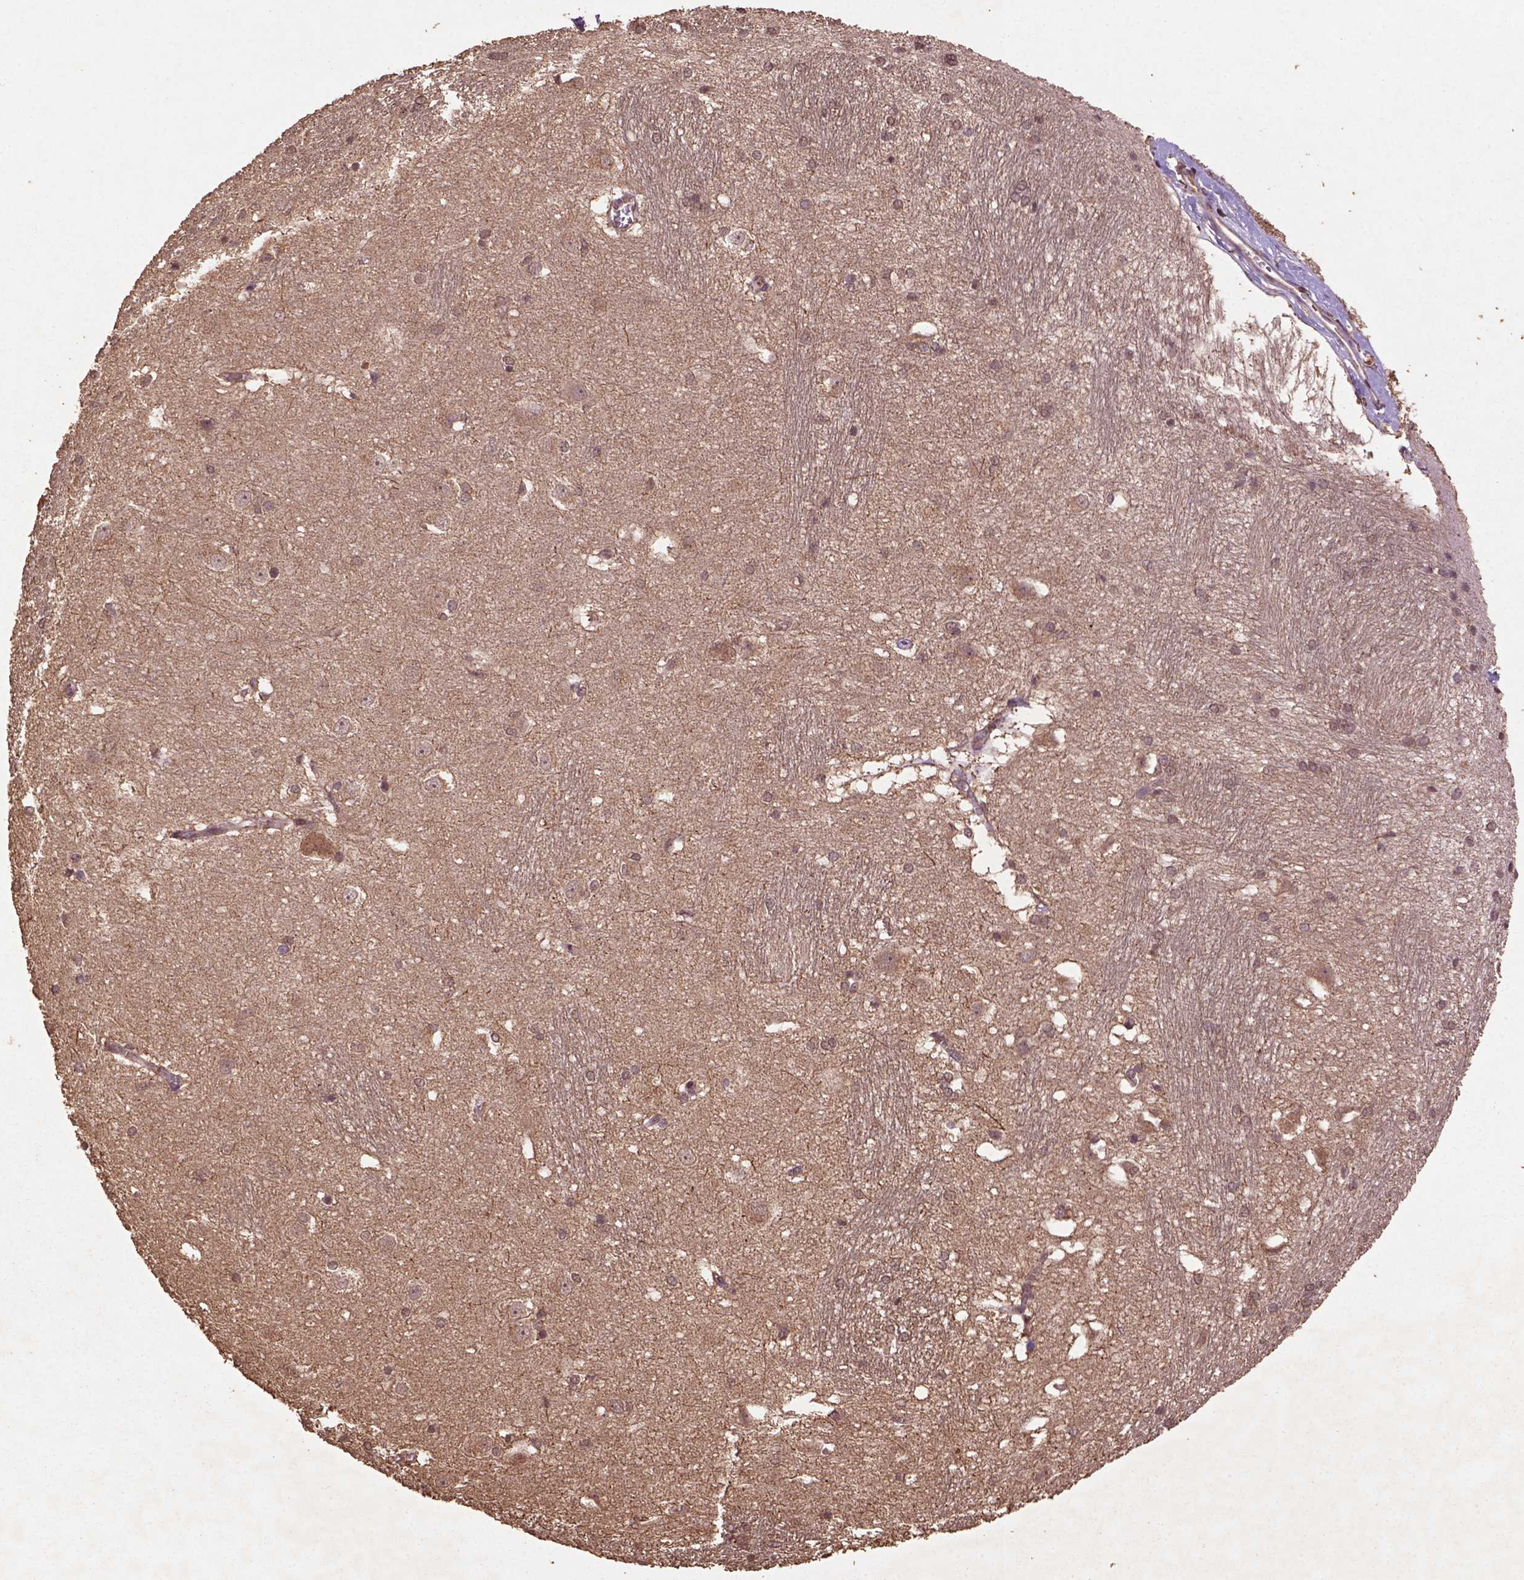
{"staining": {"intensity": "moderate", "quantity": "<25%", "location": "cytoplasmic/membranous,nuclear"}, "tissue": "hippocampus", "cell_type": "Glial cells", "image_type": "normal", "snomed": [{"axis": "morphology", "description": "Normal tissue, NOS"}, {"axis": "topography", "description": "Cerebral cortex"}, {"axis": "topography", "description": "Hippocampus"}], "caption": "IHC of unremarkable human hippocampus displays low levels of moderate cytoplasmic/membranous,nuclear positivity in about <25% of glial cells.", "gene": "BABAM1", "patient": {"sex": "female", "age": 19}}